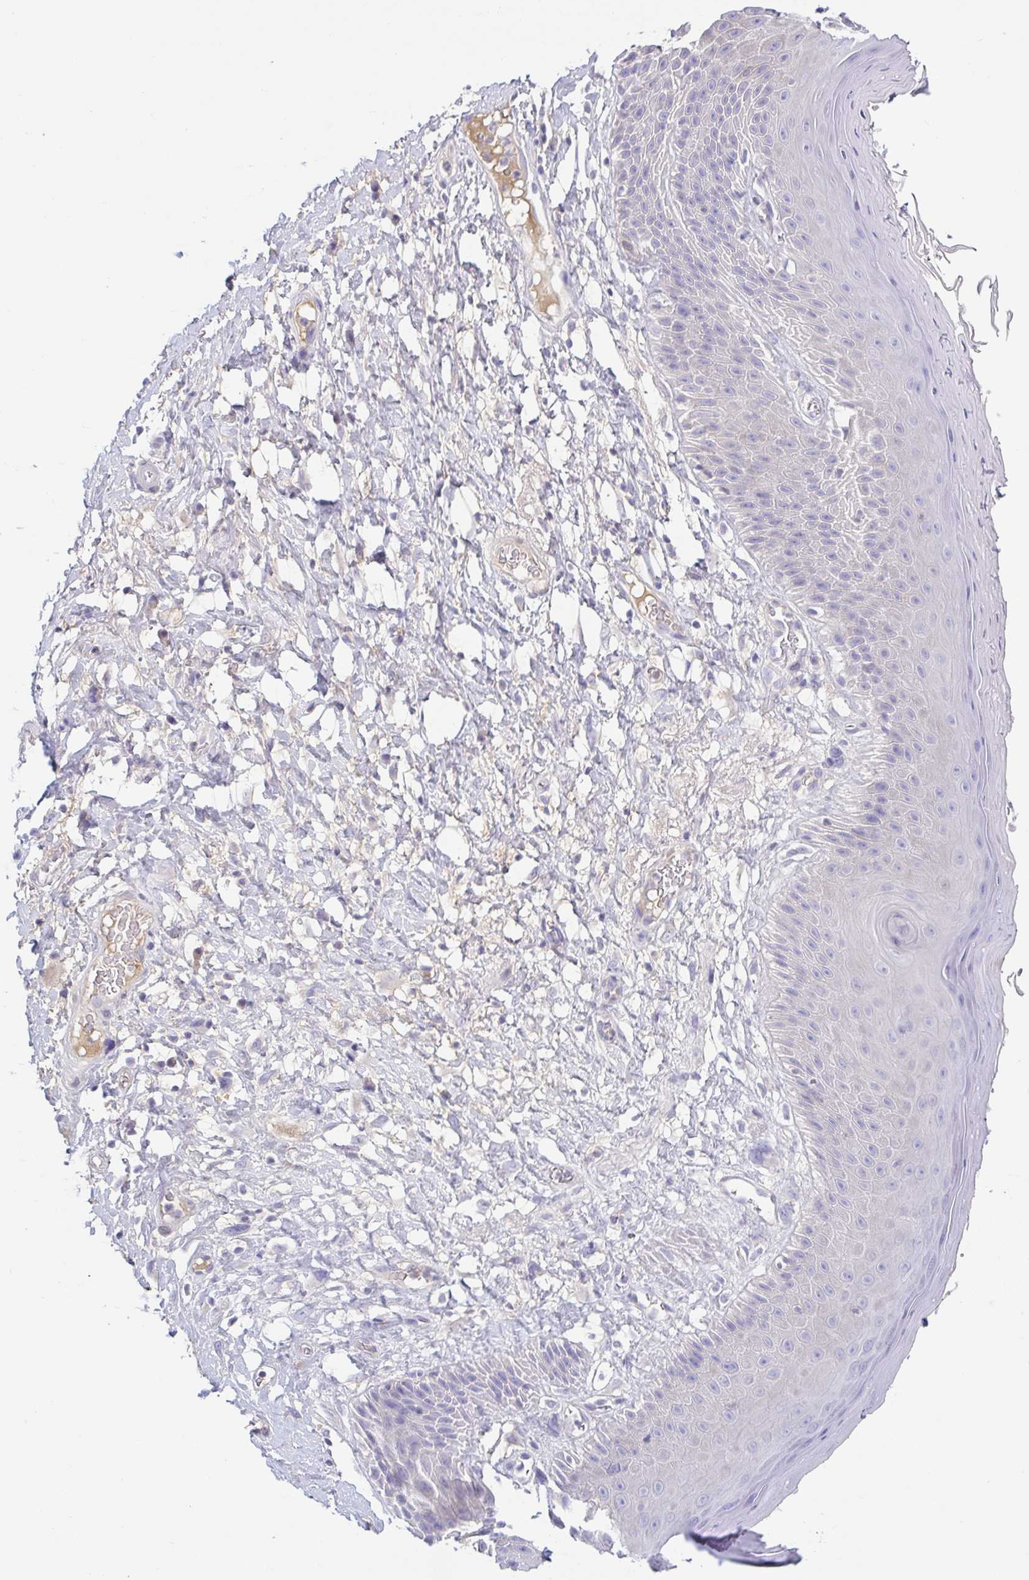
{"staining": {"intensity": "negative", "quantity": "none", "location": "none"}, "tissue": "skin", "cell_type": "Epidermal cells", "image_type": "normal", "snomed": [{"axis": "morphology", "description": "Normal tissue, NOS"}, {"axis": "topography", "description": "Anal"}], "caption": "Immunohistochemical staining of normal skin shows no significant staining in epidermal cells. (DAB (3,3'-diaminobenzidine) immunohistochemistry (IHC) with hematoxylin counter stain).", "gene": "A1BG", "patient": {"sex": "male", "age": 78}}